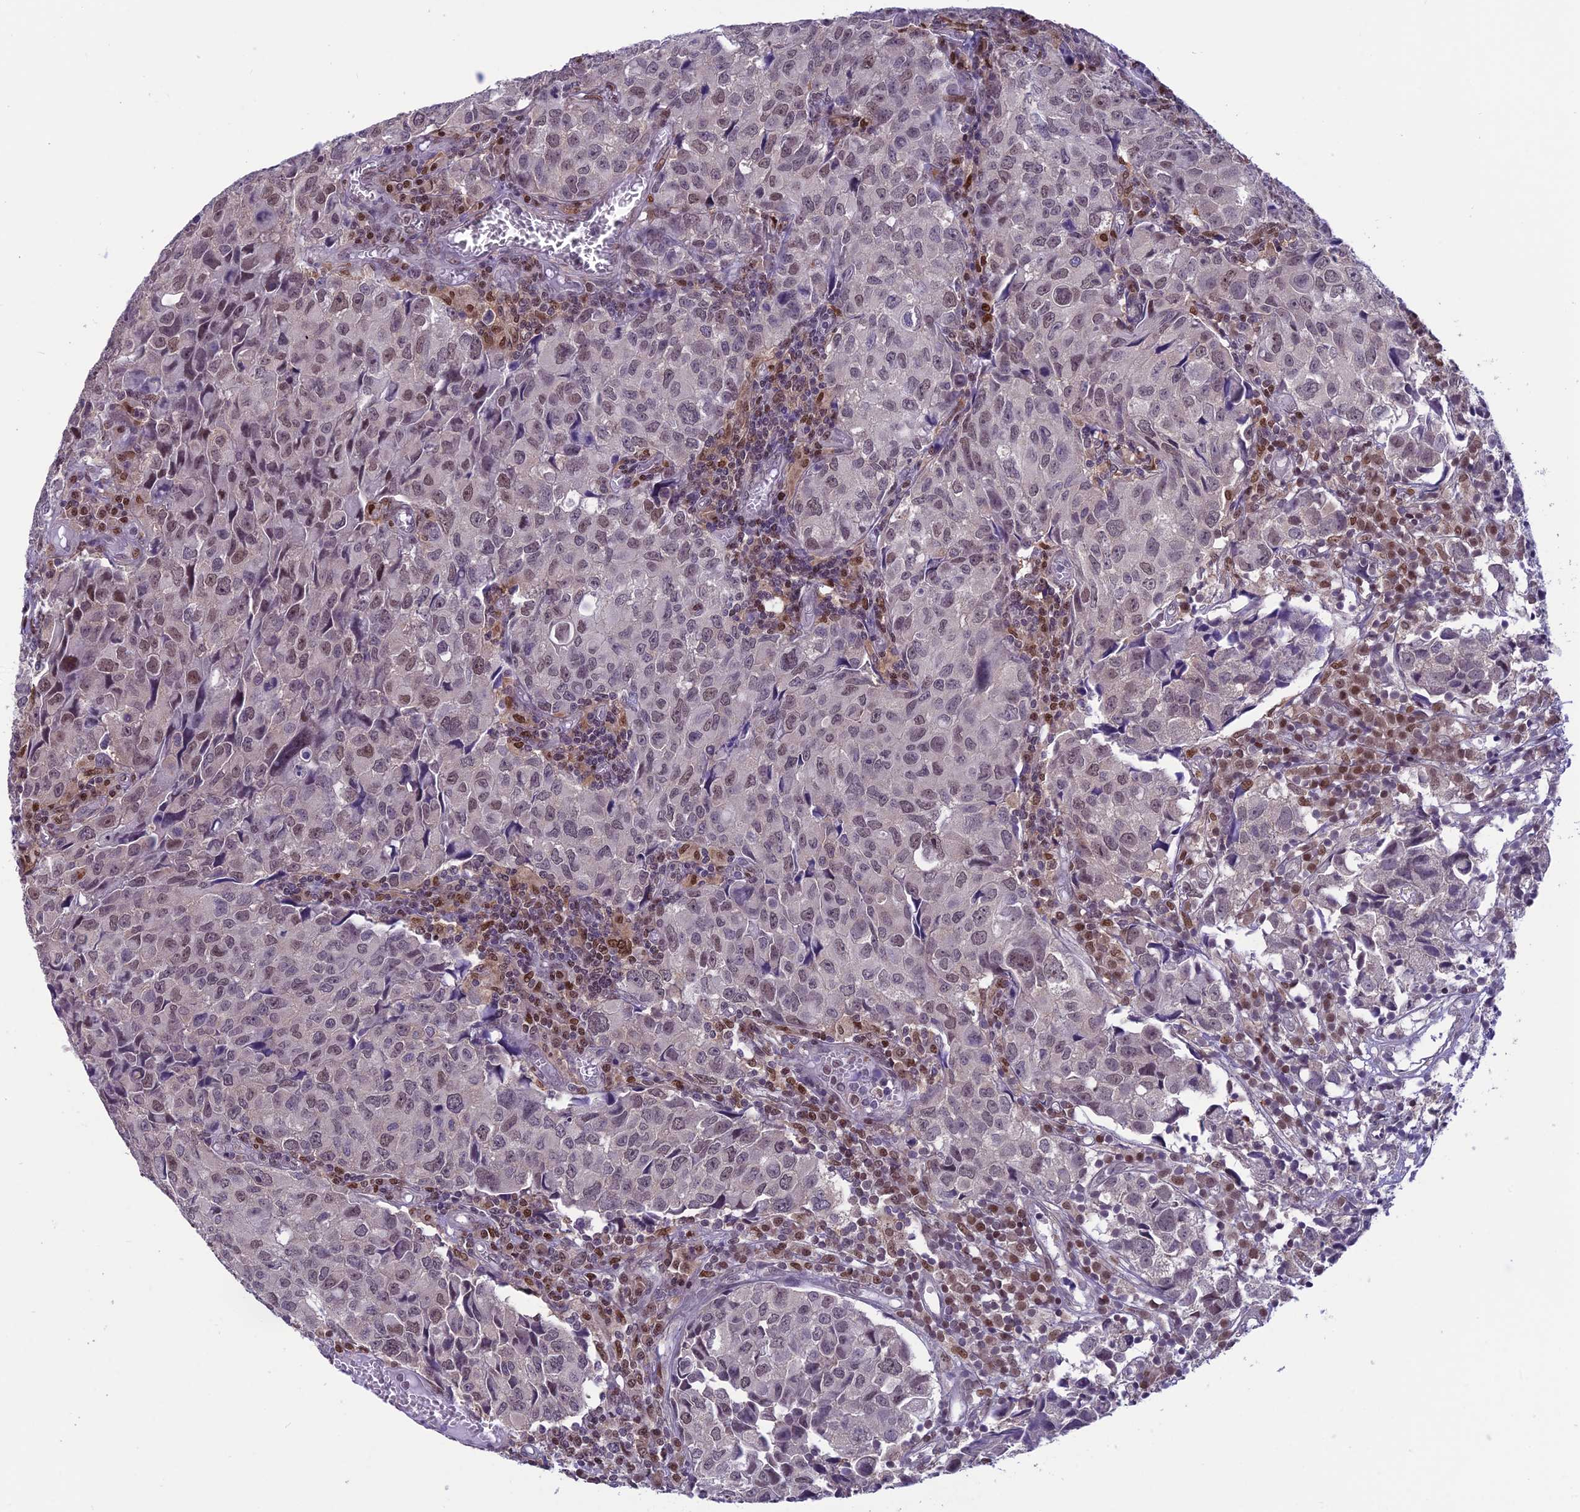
{"staining": {"intensity": "weak", "quantity": "<25%", "location": "nuclear"}, "tissue": "urothelial cancer", "cell_type": "Tumor cells", "image_type": "cancer", "snomed": [{"axis": "morphology", "description": "Urothelial carcinoma, High grade"}, {"axis": "topography", "description": "Urinary bladder"}], "caption": "The histopathology image exhibits no significant positivity in tumor cells of urothelial cancer.", "gene": "MIS12", "patient": {"sex": "female", "age": 75}}